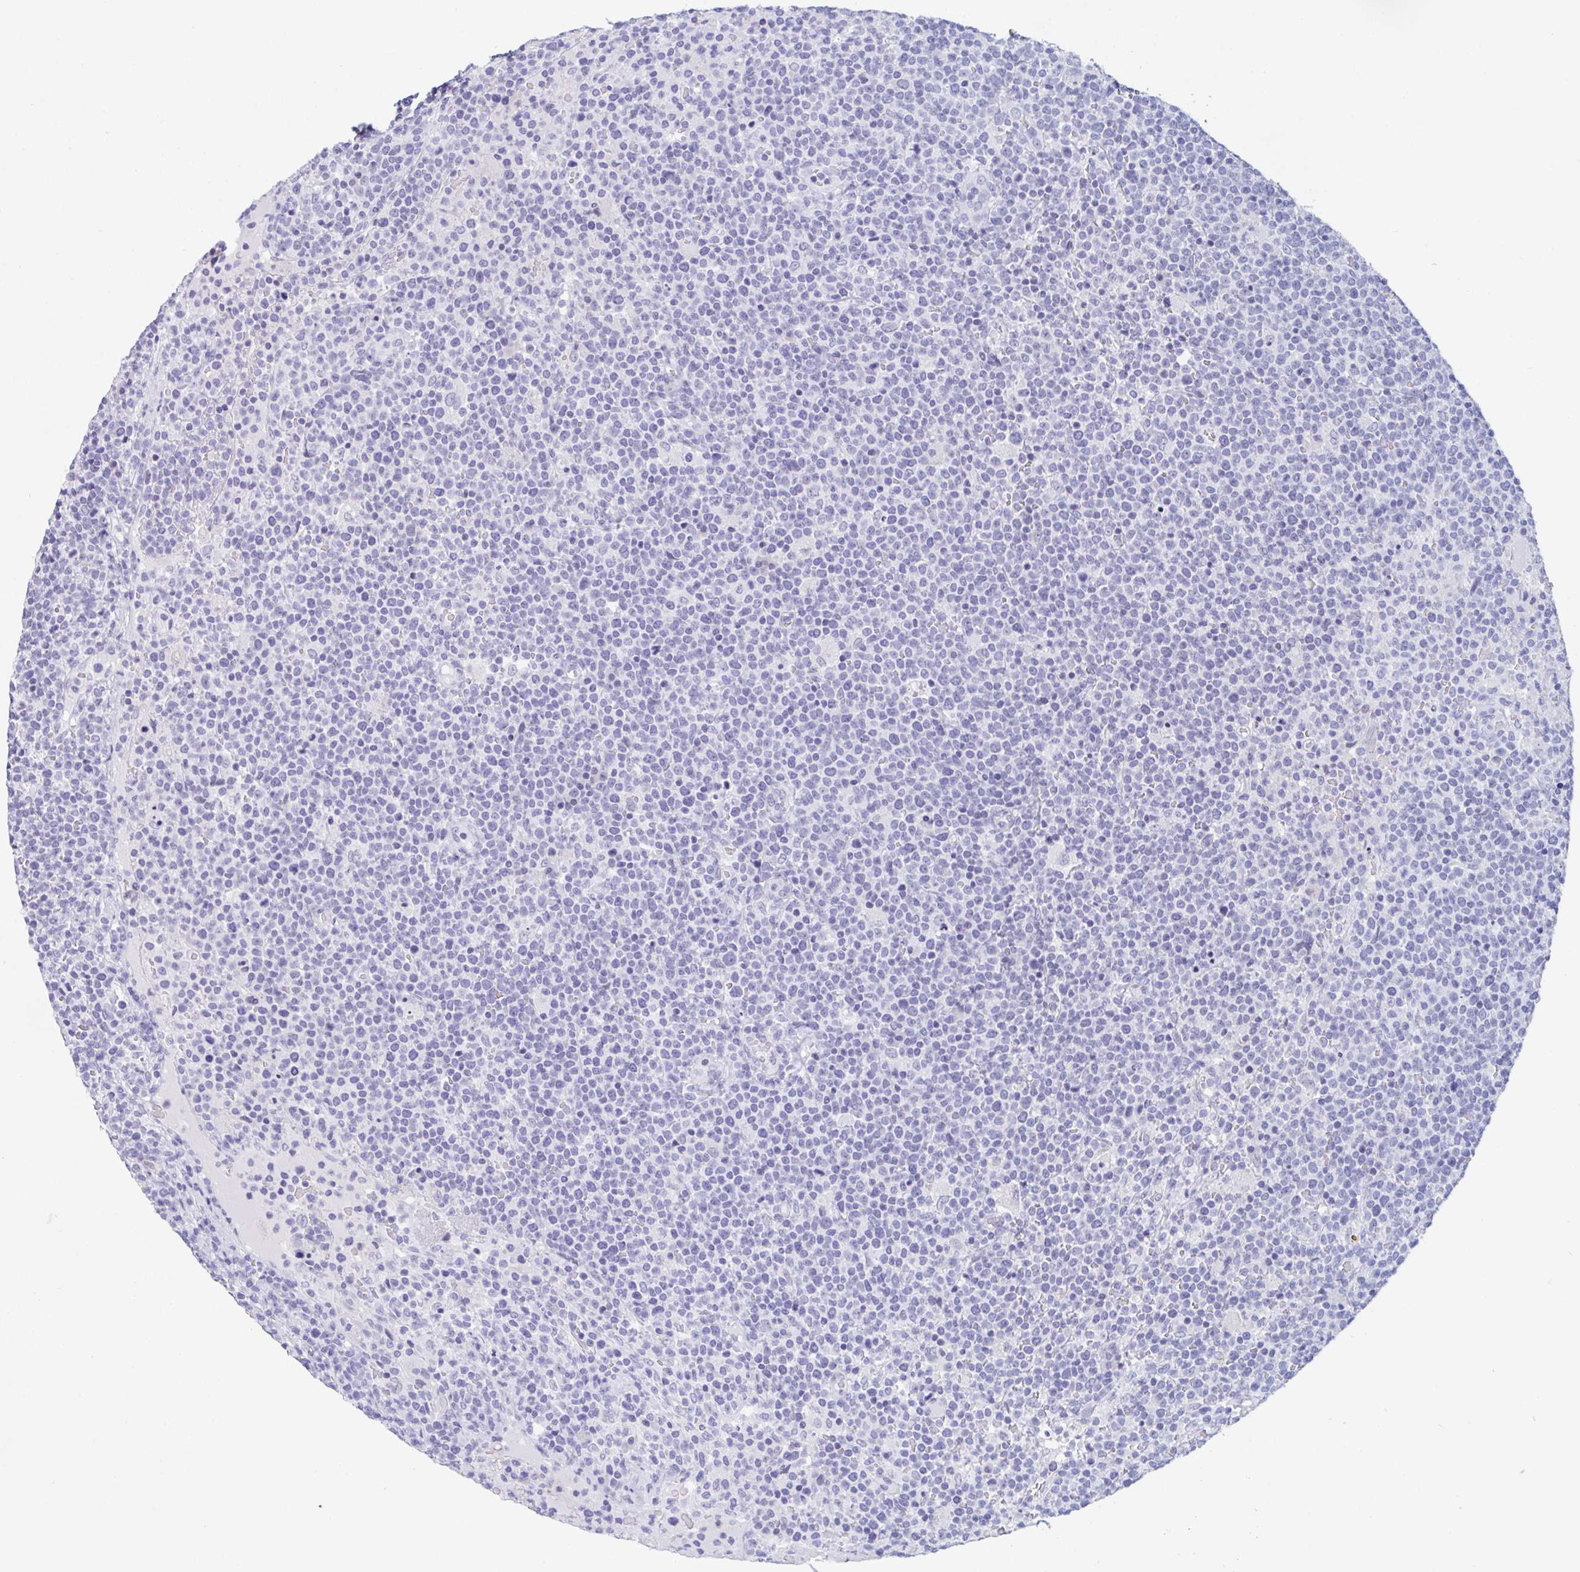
{"staining": {"intensity": "negative", "quantity": "none", "location": "none"}, "tissue": "lymphoma", "cell_type": "Tumor cells", "image_type": "cancer", "snomed": [{"axis": "morphology", "description": "Malignant lymphoma, non-Hodgkin's type, High grade"}, {"axis": "topography", "description": "Lymph node"}], "caption": "Immunohistochemical staining of malignant lymphoma, non-Hodgkin's type (high-grade) exhibits no significant expression in tumor cells. (DAB (3,3'-diaminobenzidine) IHC with hematoxylin counter stain).", "gene": "CDX4", "patient": {"sex": "male", "age": 61}}